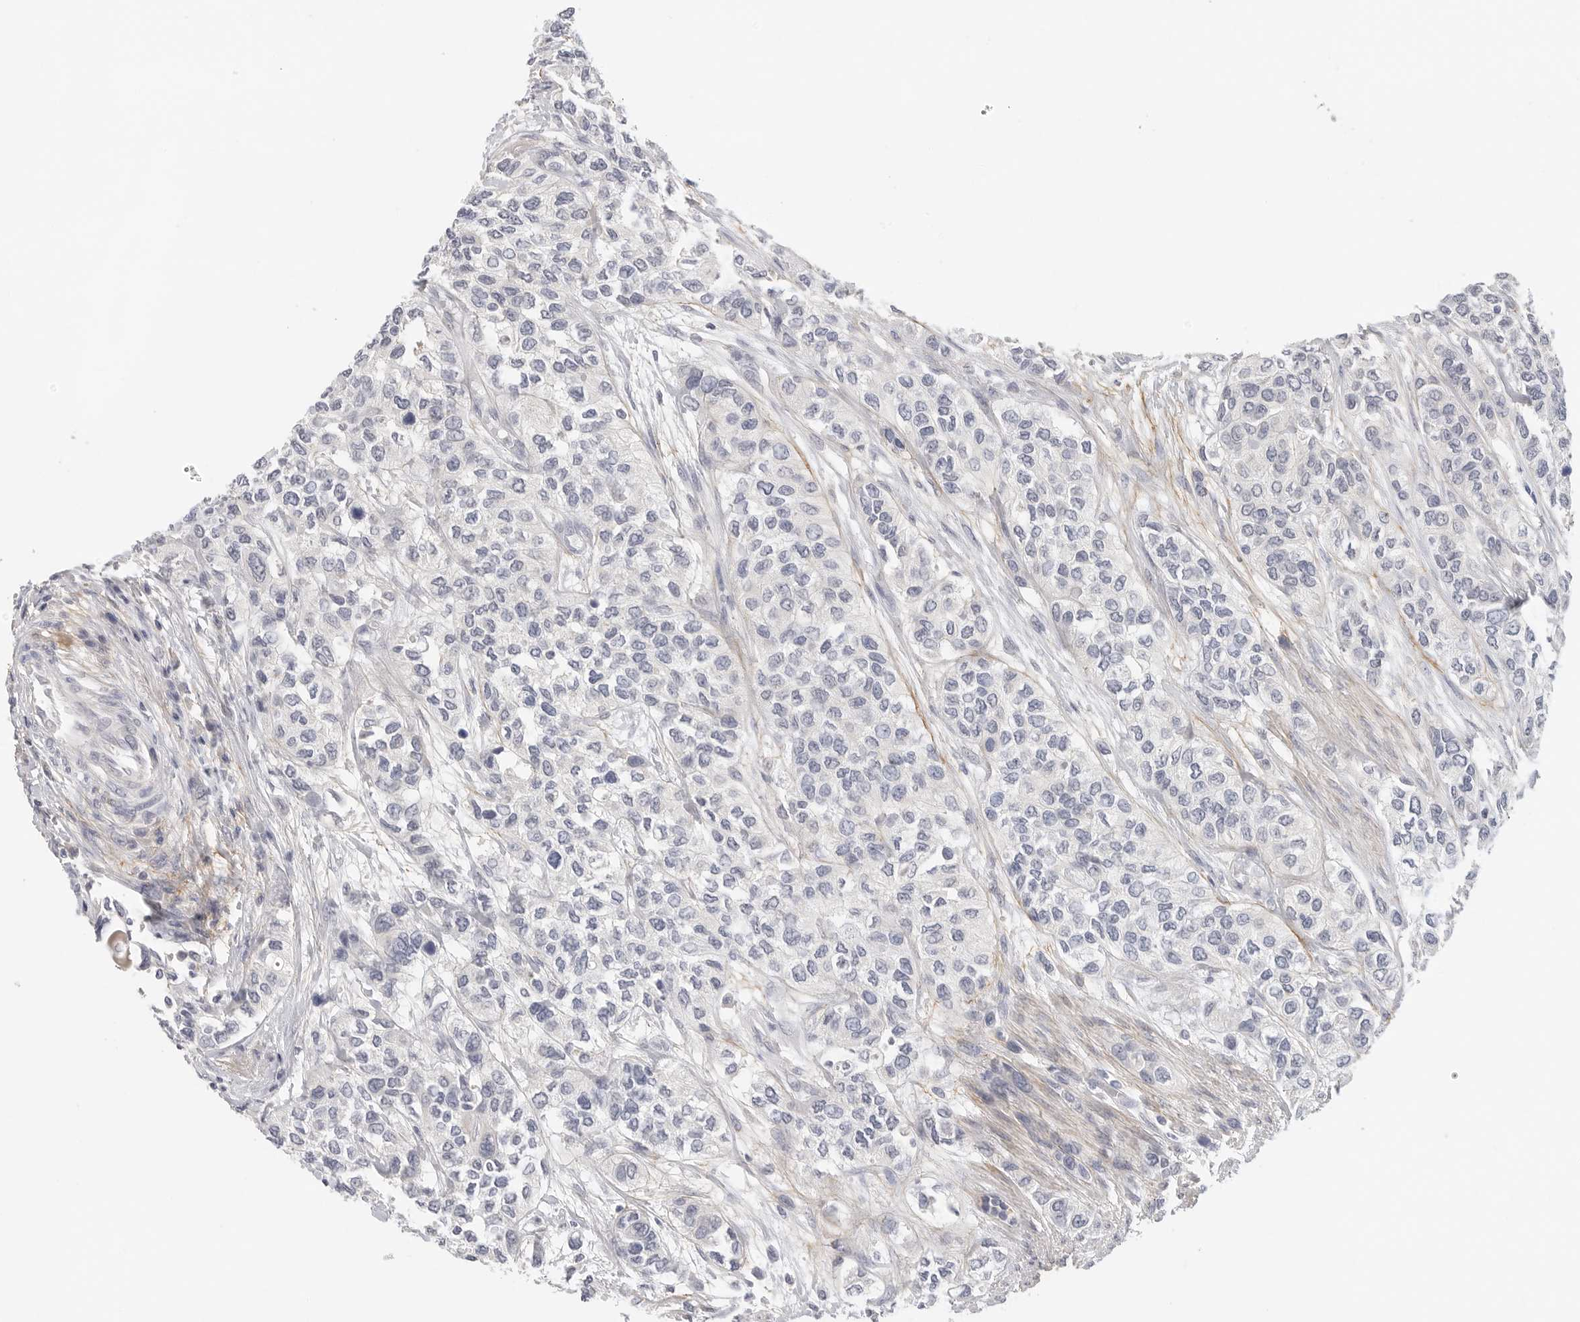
{"staining": {"intensity": "negative", "quantity": "none", "location": "none"}, "tissue": "urothelial cancer", "cell_type": "Tumor cells", "image_type": "cancer", "snomed": [{"axis": "morphology", "description": "Urothelial carcinoma, High grade"}, {"axis": "topography", "description": "Urinary bladder"}], "caption": "Urothelial cancer was stained to show a protein in brown. There is no significant expression in tumor cells.", "gene": "FBN2", "patient": {"sex": "female", "age": 56}}